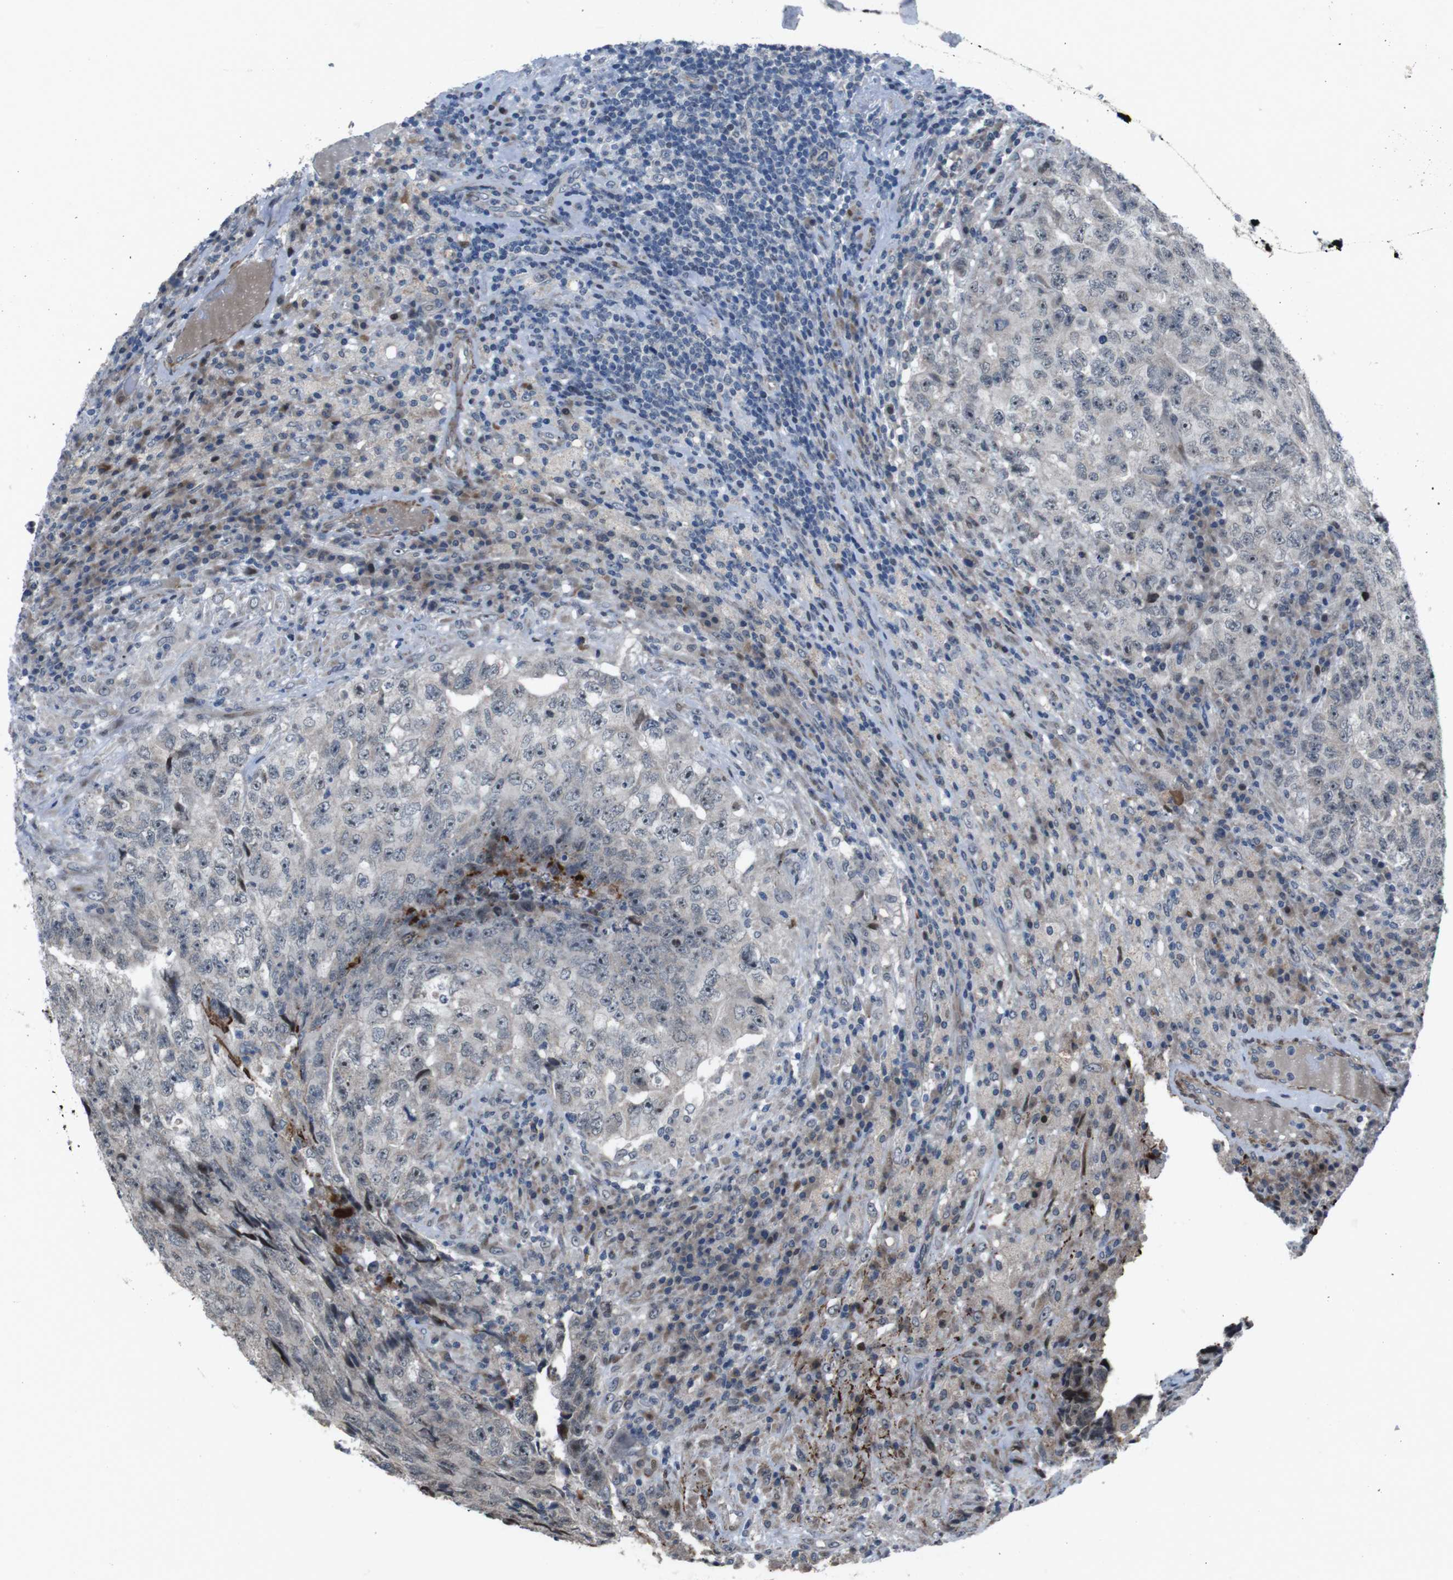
{"staining": {"intensity": "moderate", "quantity": "<25%", "location": "nuclear"}, "tissue": "testis cancer", "cell_type": "Tumor cells", "image_type": "cancer", "snomed": [{"axis": "morphology", "description": "Necrosis, NOS"}, {"axis": "morphology", "description": "Carcinoma, Embryonal, NOS"}, {"axis": "topography", "description": "Testis"}], "caption": "The histopathology image displays a brown stain indicating the presence of a protein in the nuclear of tumor cells in testis cancer. The staining was performed using DAB to visualize the protein expression in brown, while the nuclei were stained in blue with hematoxylin (Magnification: 20x).", "gene": "PBRM1", "patient": {"sex": "male", "age": 19}}